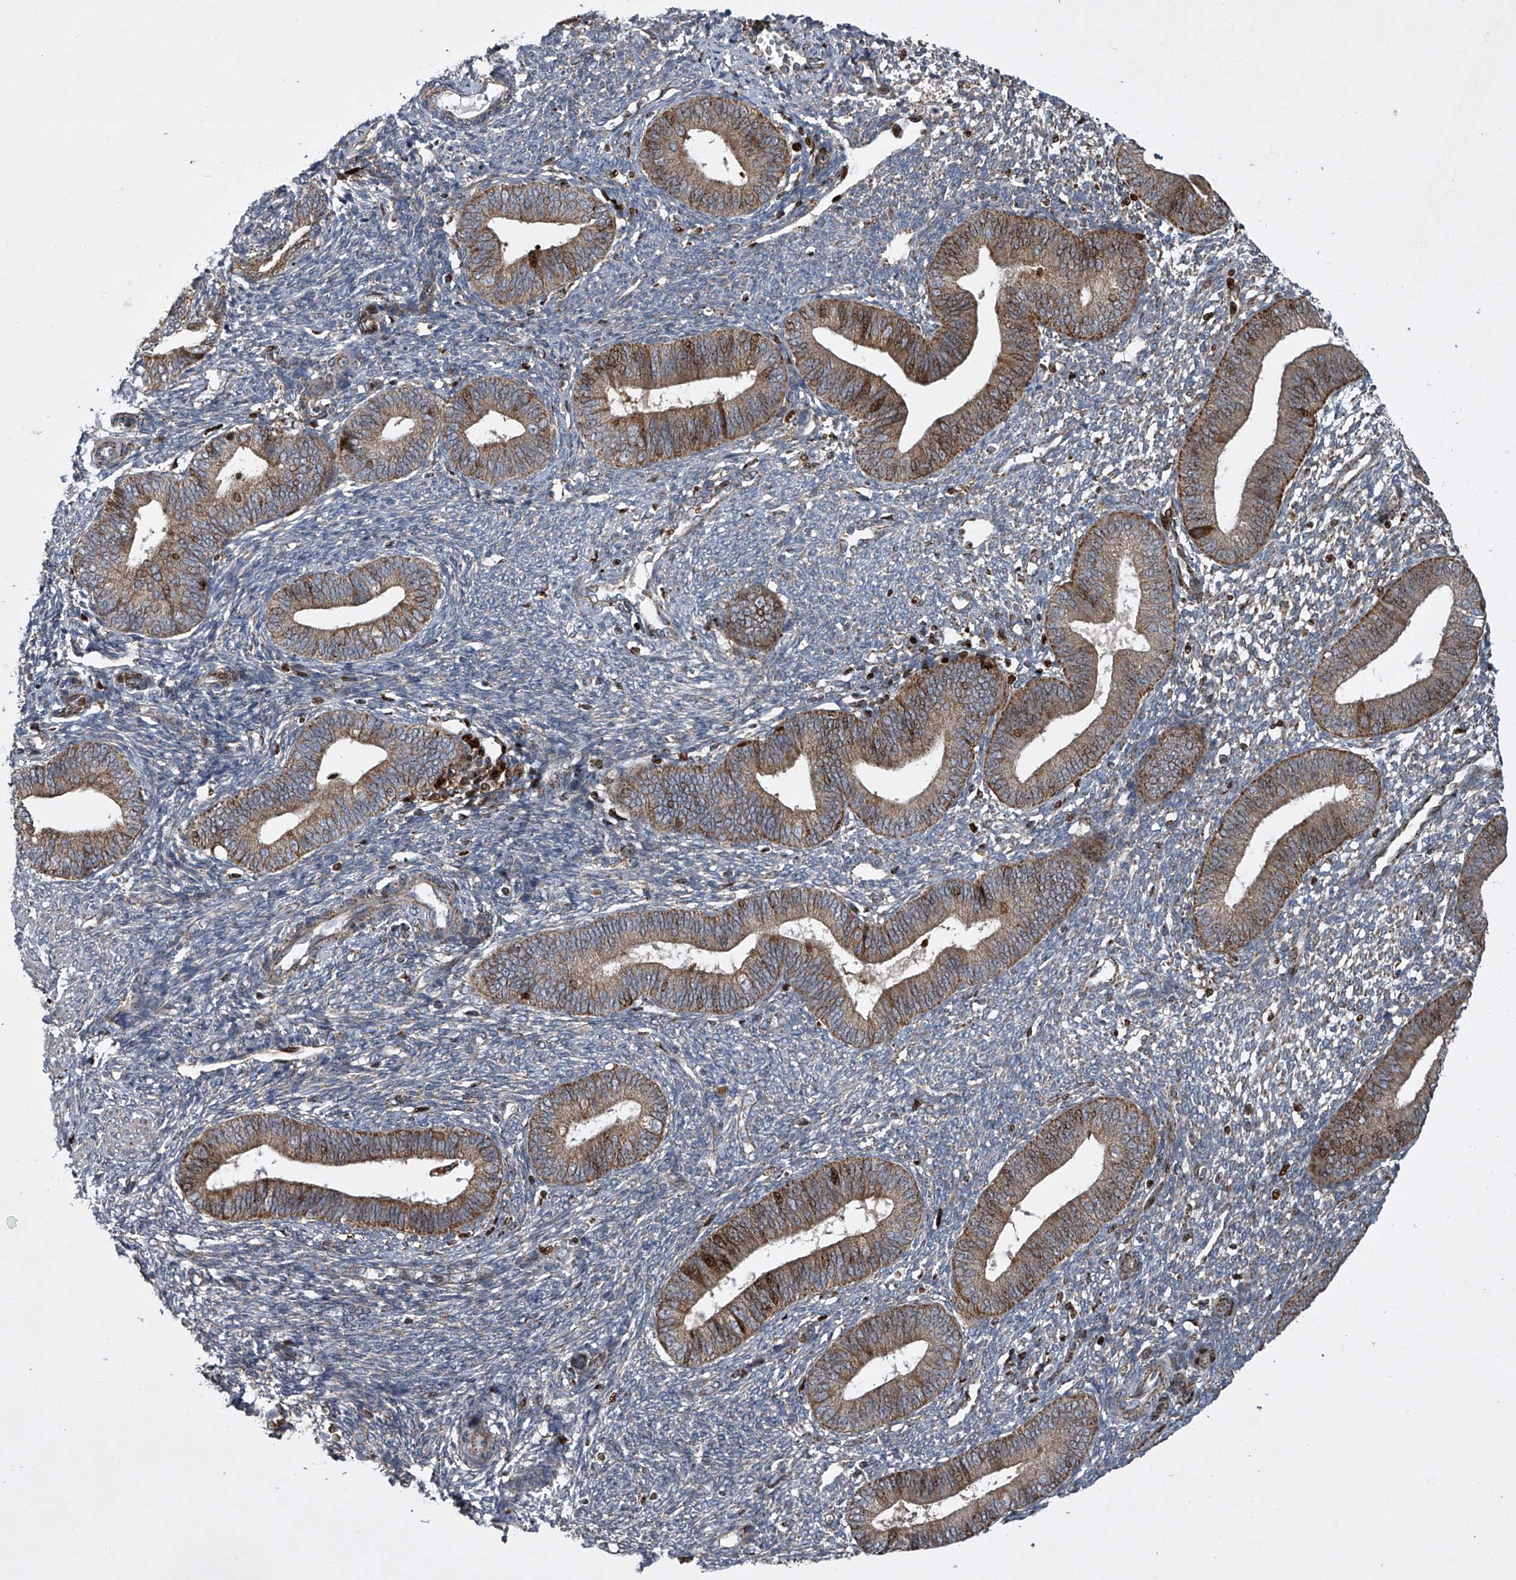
{"staining": {"intensity": "moderate", "quantity": "25%-75%", "location": "cytoplasmic/membranous"}, "tissue": "endometrium", "cell_type": "Cells in endometrial stroma", "image_type": "normal", "snomed": [{"axis": "morphology", "description": "Normal tissue, NOS"}, {"axis": "topography", "description": "Endometrium"}], "caption": "Endometrium was stained to show a protein in brown. There is medium levels of moderate cytoplasmic/membranous expression in about 25%-75% of cells in endometrial stroma.", "gene": "STRADA", "patient": {"sex": "female", "age": 46}}